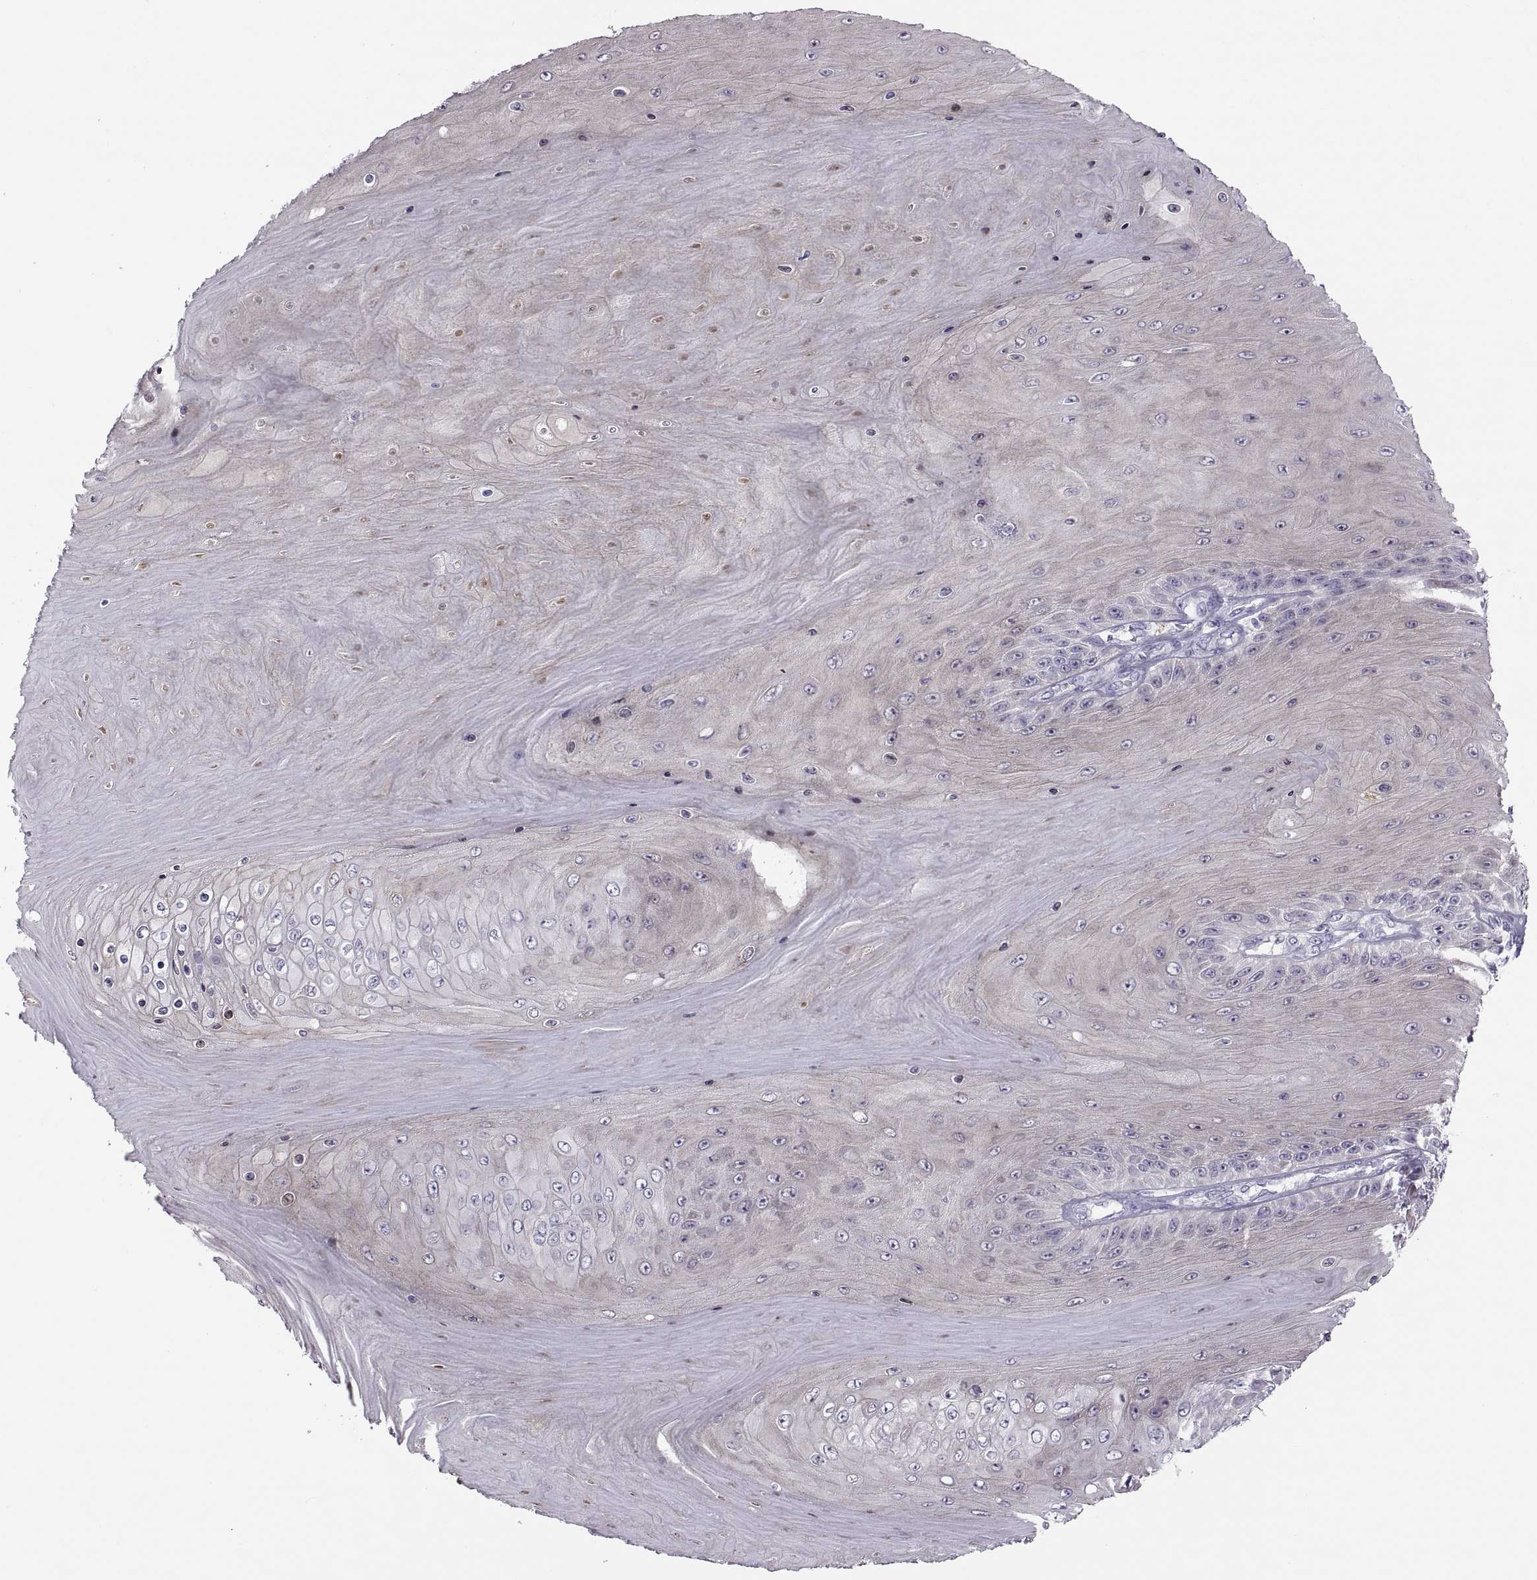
{"staining": {"intensity": "negative", "quantity": "none", "location": "none"}, "tissue": "skin cancer", "cell_type": "Tumor cells", "image_type": "cancer", "snomed": [{"axis": "morphology", "description": "Squamous cell carcinoma, NOS"}, {"axis": "topography", "description": "Skin"}], "caption": "The histopathology image demonstrates no significant staining in tumor cells of skin cancer (squamous cell carcinoma).", "gene": "TTC21A", "patient": {"sex": "male", "age": 62}}